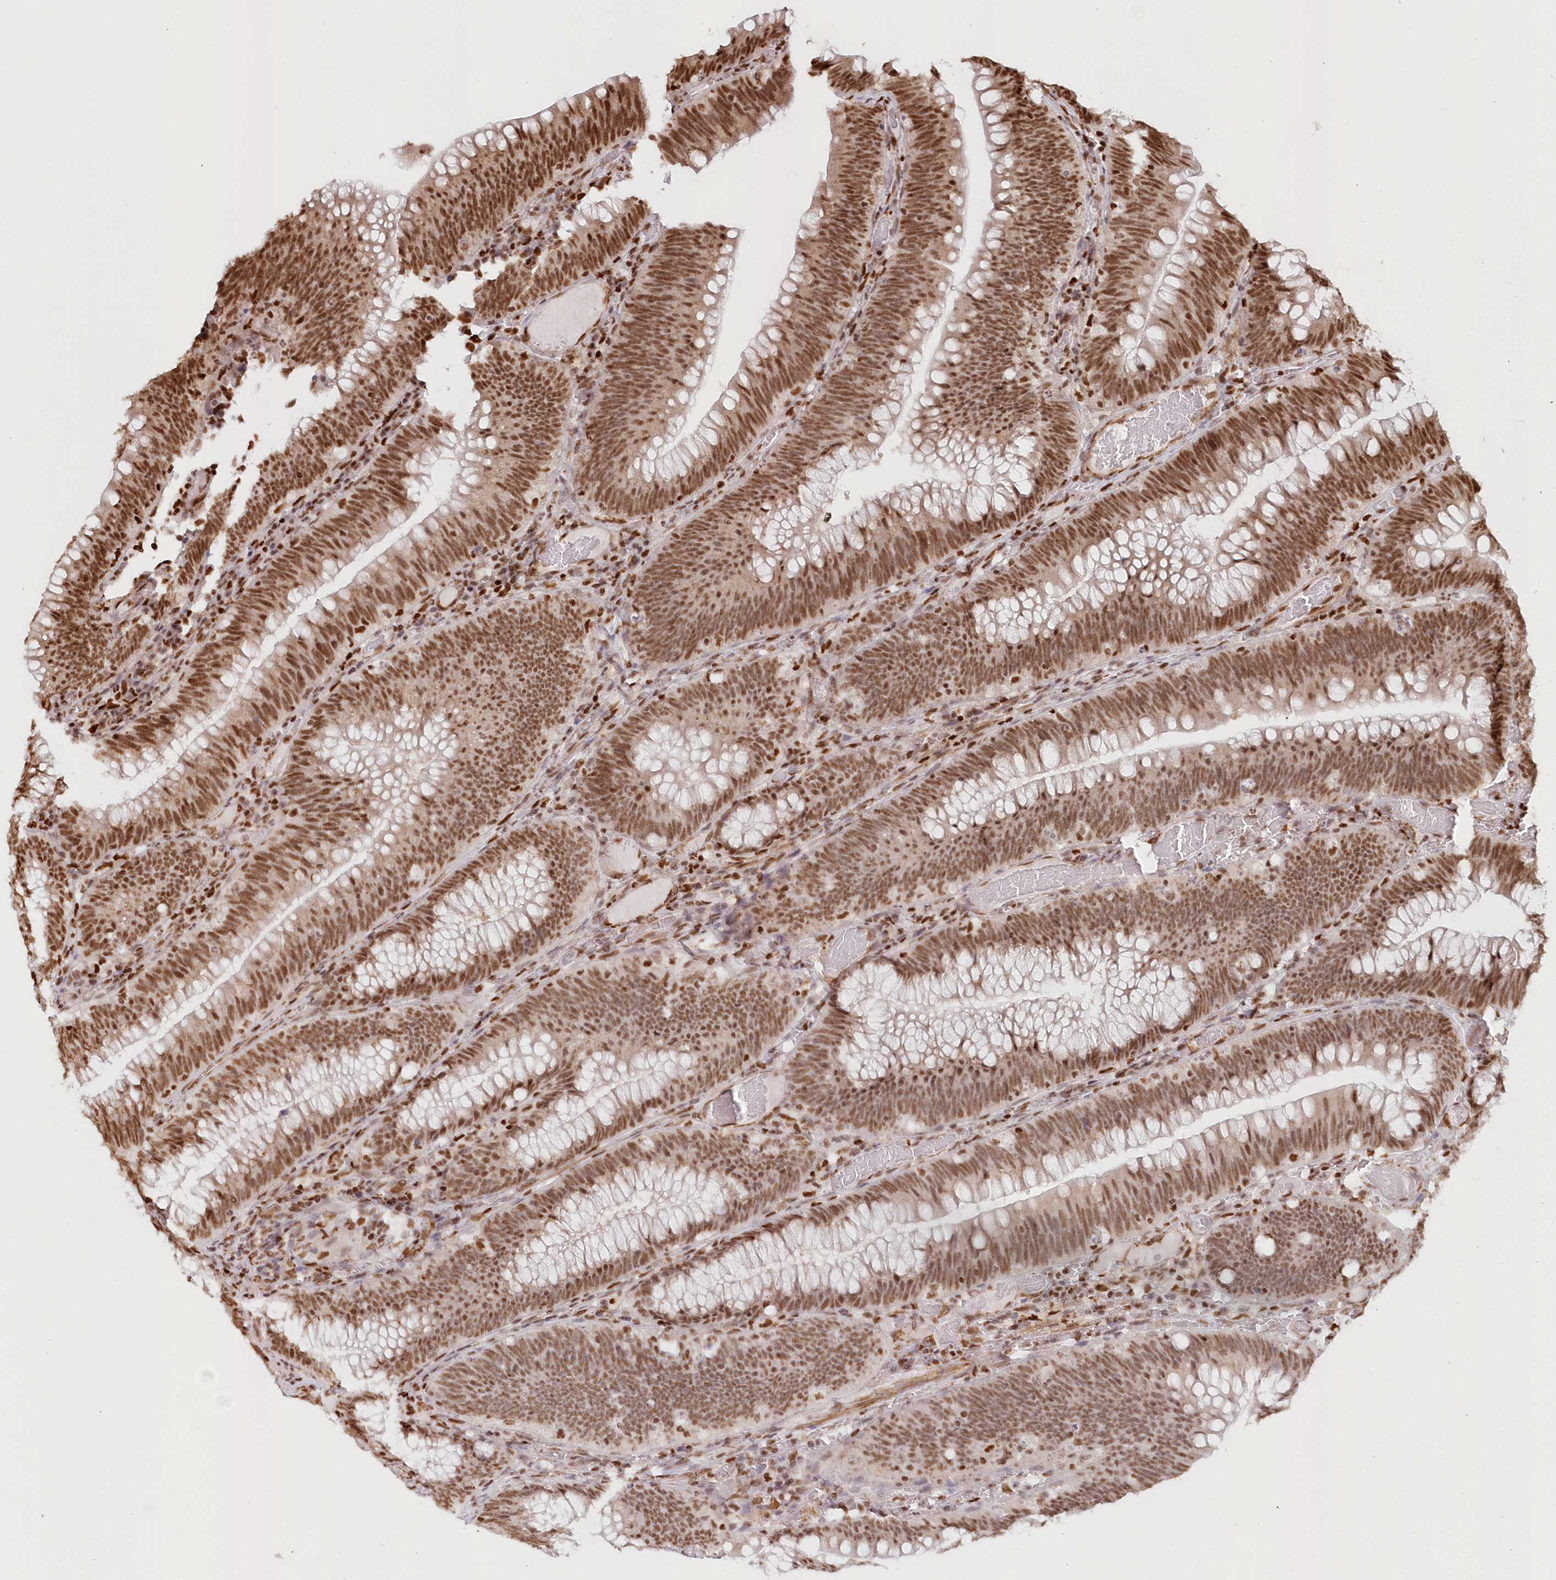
{"staining": {"intensity": "moderate", "quantity": ">75%", "location": "nuclear"}, "tissue": "colorectal cancer", "cell_type": "Tumor cells", "image_type": "cancer", "snomed": [{"axis": "morphology", "description": "Normal tissue, NOS"}, {"axis": "topography", "description": "Colon"}], "caption": "Moderate nuclear protein positivity is seen in approximately >75% of tumor cells in colorectal cancer.", "gene": "POLR2B", "patient": {"sex": "female", "age": 82}}